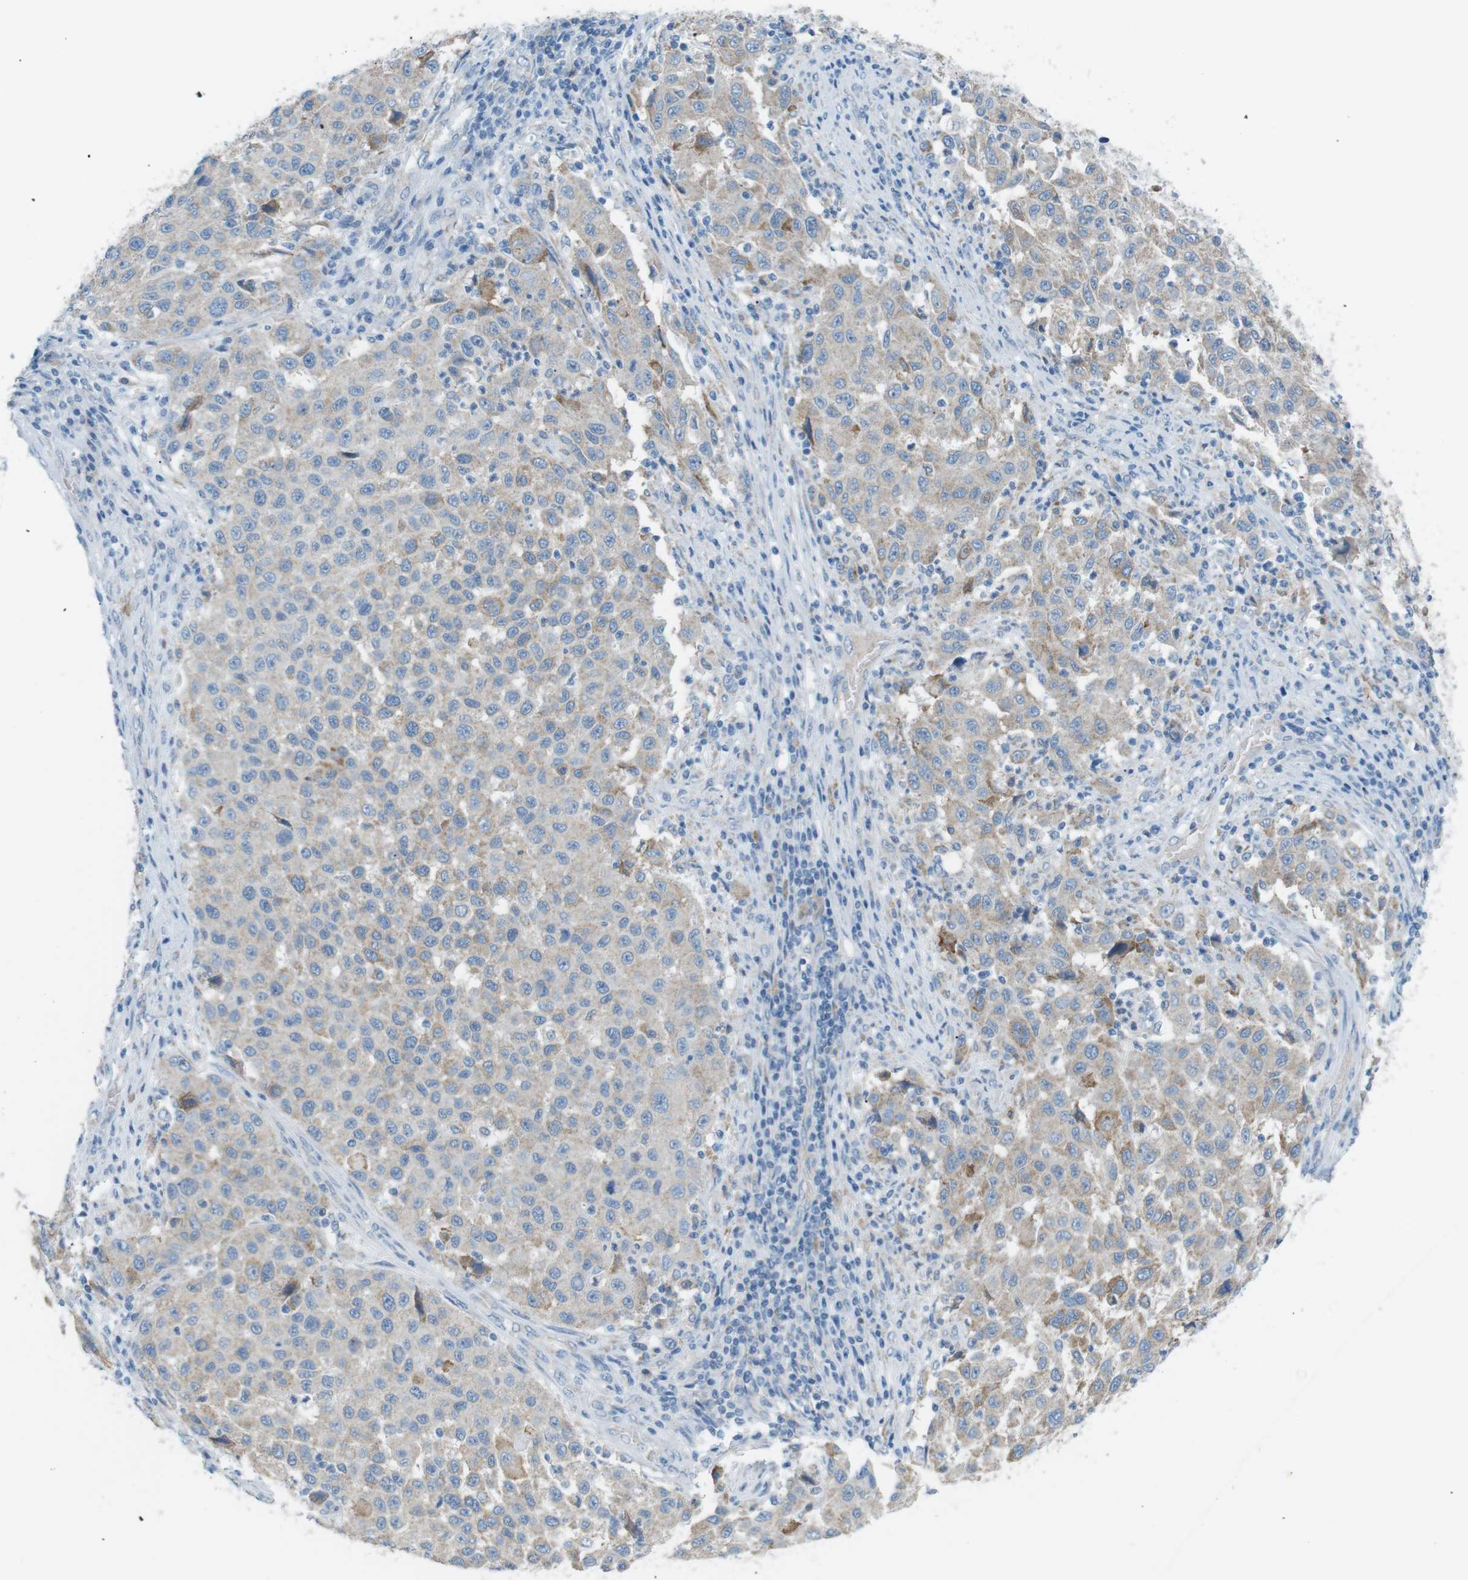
{"staining": {"intensity": "weak", "quantity": "25%-75%", "location": "cytoplasmic/membranous"}, "tissue": "melanoma", "cell_type": "Tumor cells", "image_type": "cancer", "snomed": [{"axis": "morphology", "description": "Malignant melanoma, Metastatic site"}, {"axis": "topography", "description": "Lymph node"}], "caption": "Immunohistochemistry histopathology image of neoplastic tissue: melanoma stained using immunohistochemistry (IHC) shows low levels of weak protein expression localized specifically in the cytoplasmic/membranous of tumor cells, appearing as a cytoplasmic/membranous brown color.", "gene": "VAMP1", "patient": {"sex": "male", "age": 61}}